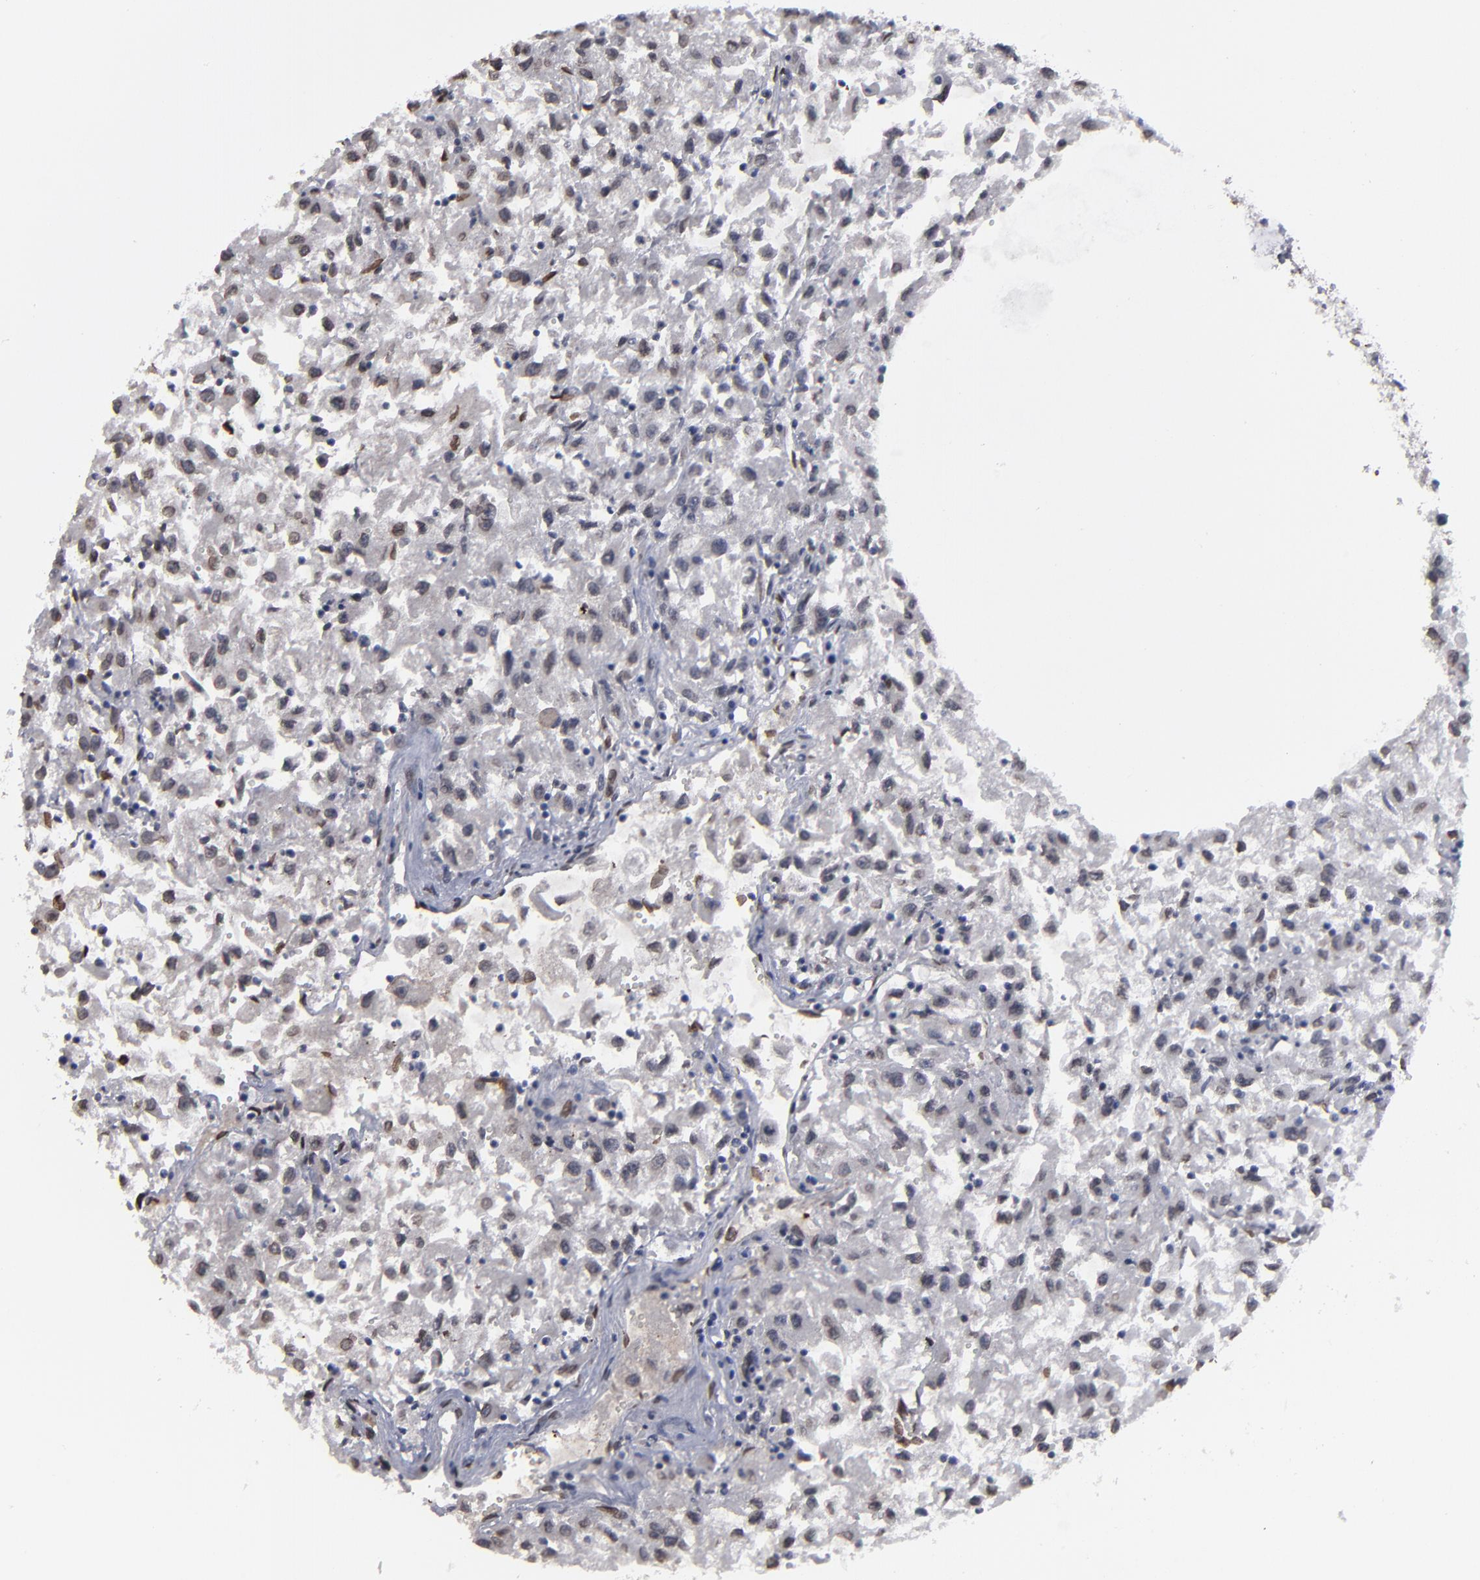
{"staining": {"intensity": "weak", "quantity": "<25%", "location": "nuclear"}, "tissue": "renal cancer", "cell_type": "Tumor cells", "image_type": "cancer", "snomed": [{"axis": "morphology", "description": "Adenocarcinoma, NOS"}, {"axis": "topography", "description": "Kidney"}], "caption": "Tumor cells show no significant staining in renal cancer.", "gene": "BAZ1A", "patient": {"sex": "male", "age": 59}}